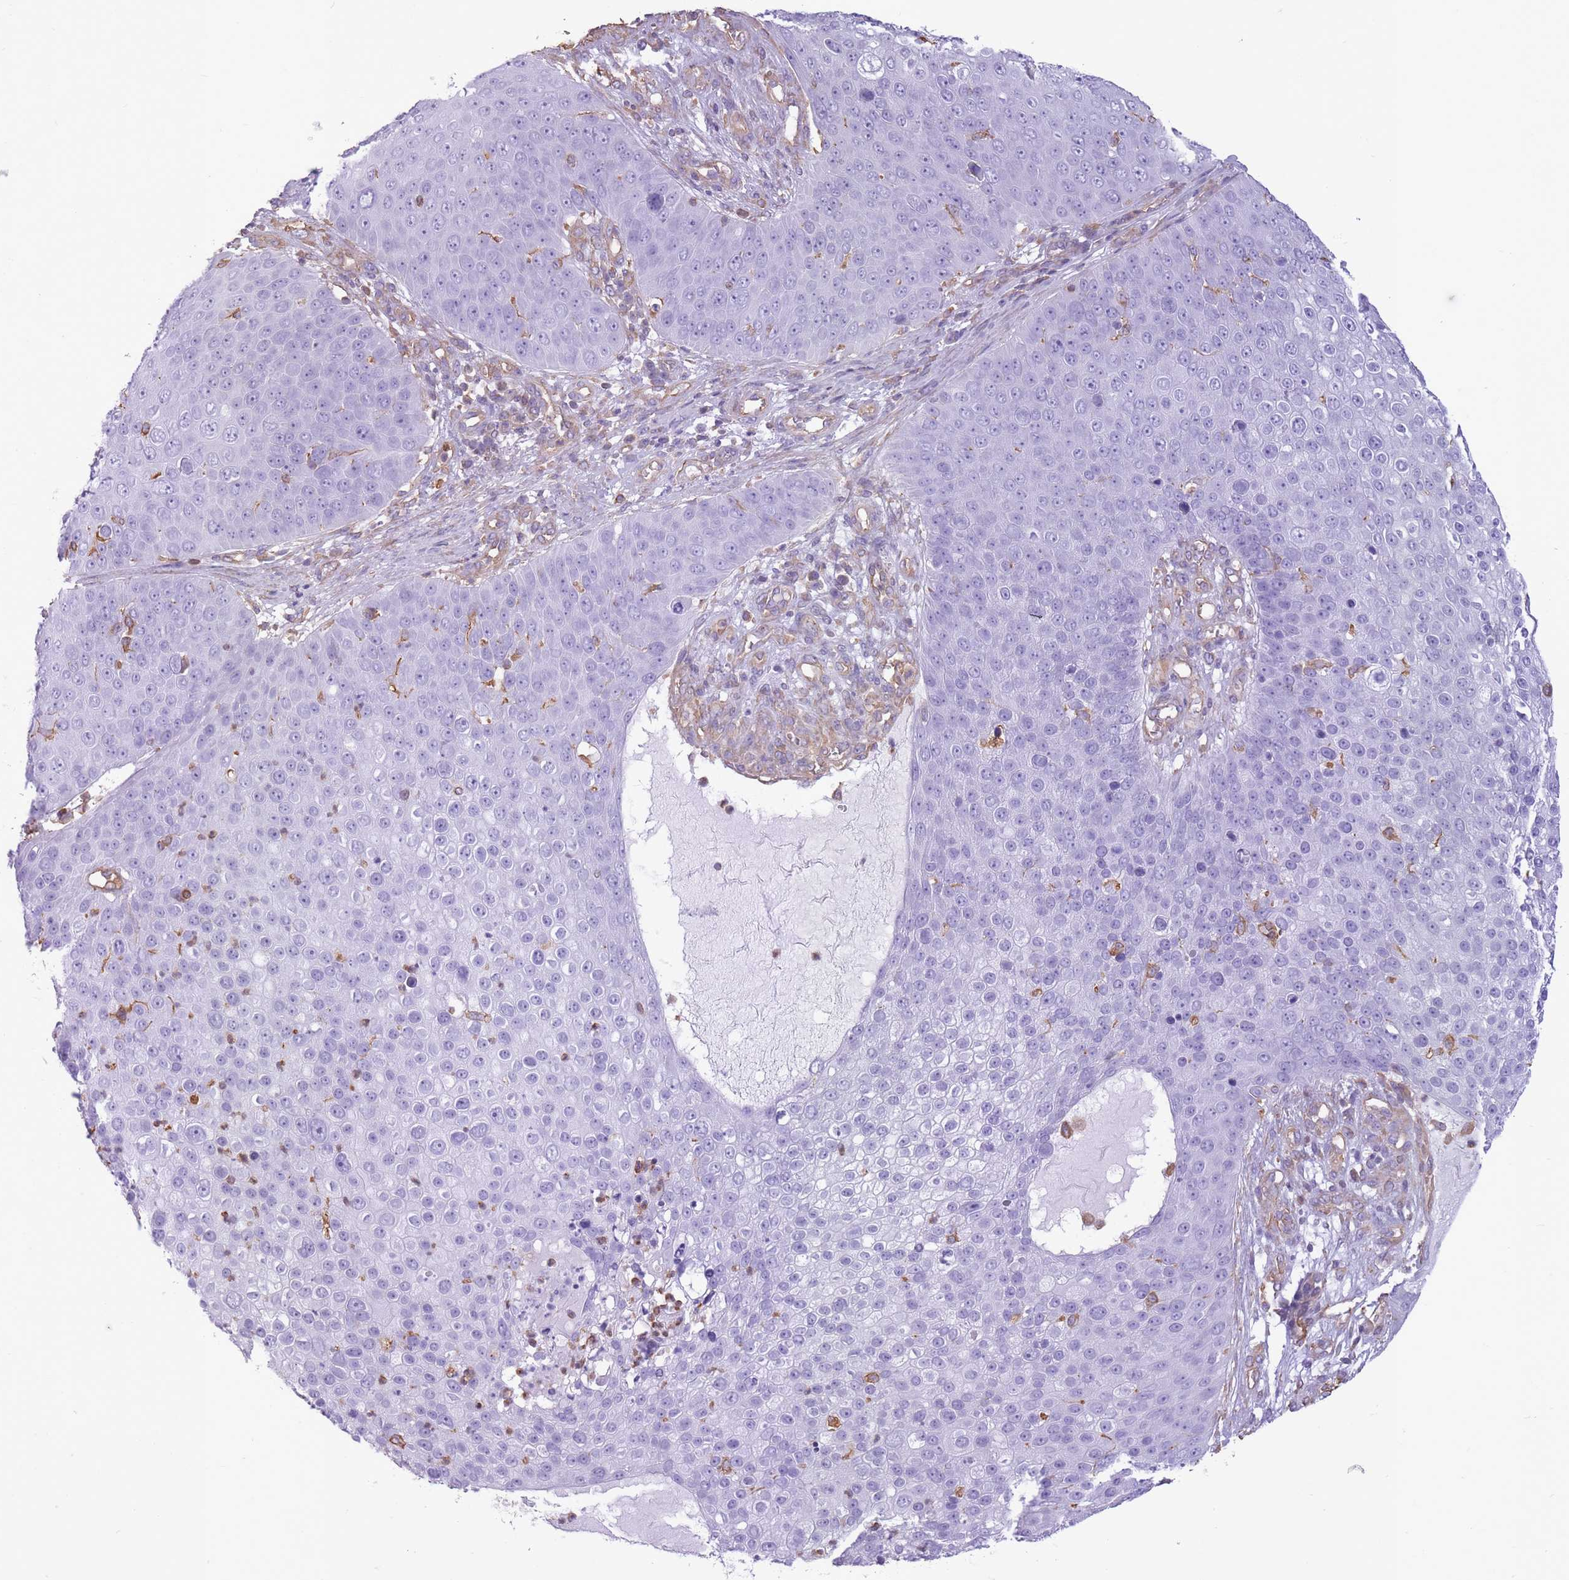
{"staining": {"intensity": "negative", "quantity": "none", "location": "none"}, "tissue": "skin cancer", "cell_type": "Tumor cells", "image_type": "cancer", "snomed": [{"axis": "morphology", "description": "Squamous cell carcinoma, NOS"}, {"axis": "topography", "description": "Skin"}], "caption": "Immunohistochemistry micrograph of human squamous cell carcinoma (skin) stained for a protein (brown), which demonstrates no staining in tumor cells. (DAB (3,3'-diaminobenzidine) IHC with hematoxylin counter stain).", "gene": "ADD1", "patient": {"sex": "male", "age": 71}}